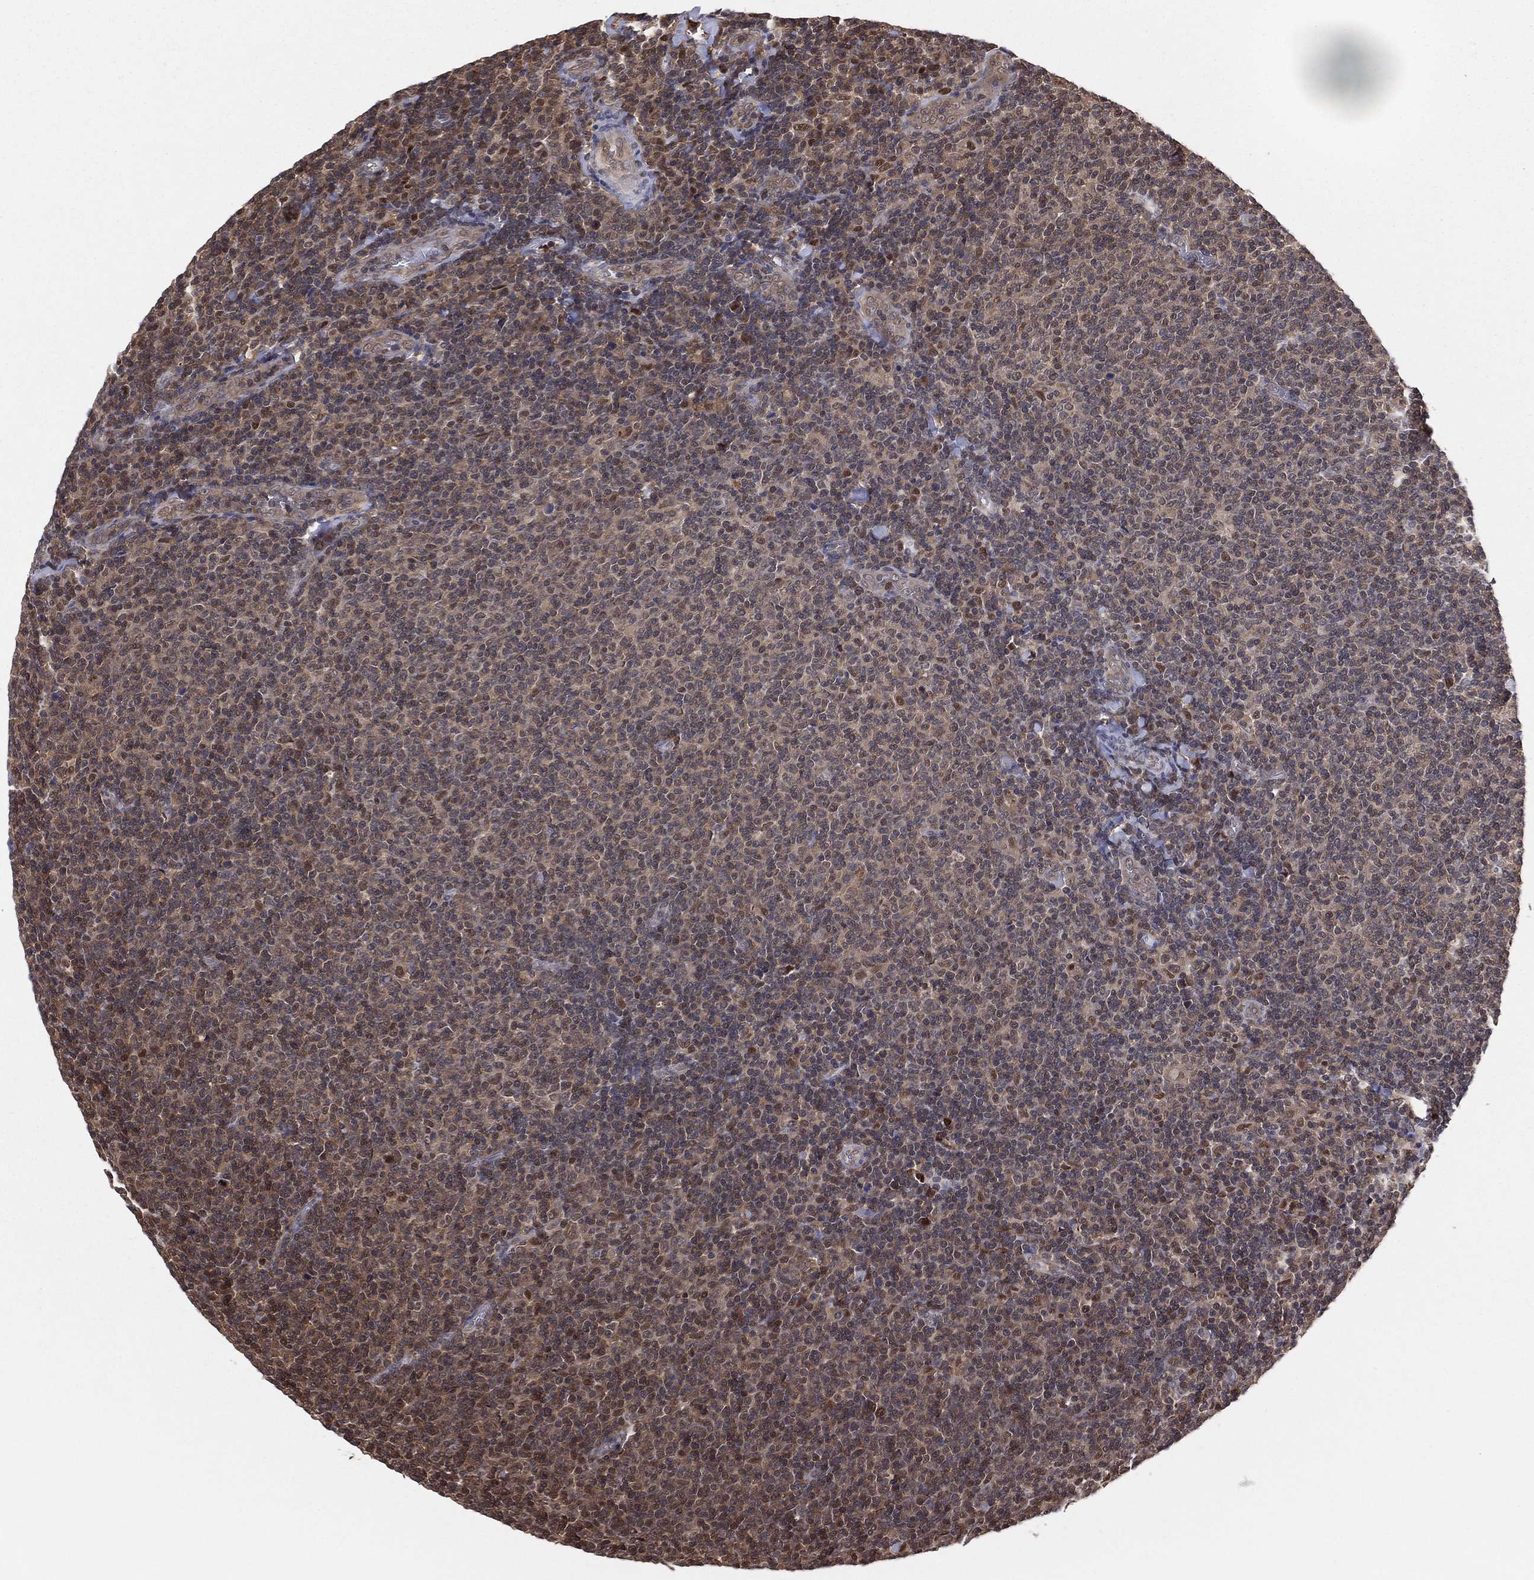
{"staining": {"intensity": "moderate", "quantity": "<25%", "location": "cytoplasmic/membranous,nuclear"}, "tissue": "lymphoma", "cell_type": "Tumor cells", "image_type": "cancer", "snomed": [{"axis": "morphology", "description": "Malignant lymphoma, non-Hodgkin's type, Low grade"}, {"axis": "topography", "description": "Lymph node"}], "caption": "A micrograph of human lymphoma stained for a protein reveals moderate cytoplasmic/membranous and nuclear brown staining in tumor cells.", "gene": "ICOSLG", "patient": {"sex": "male", "age": 52}}